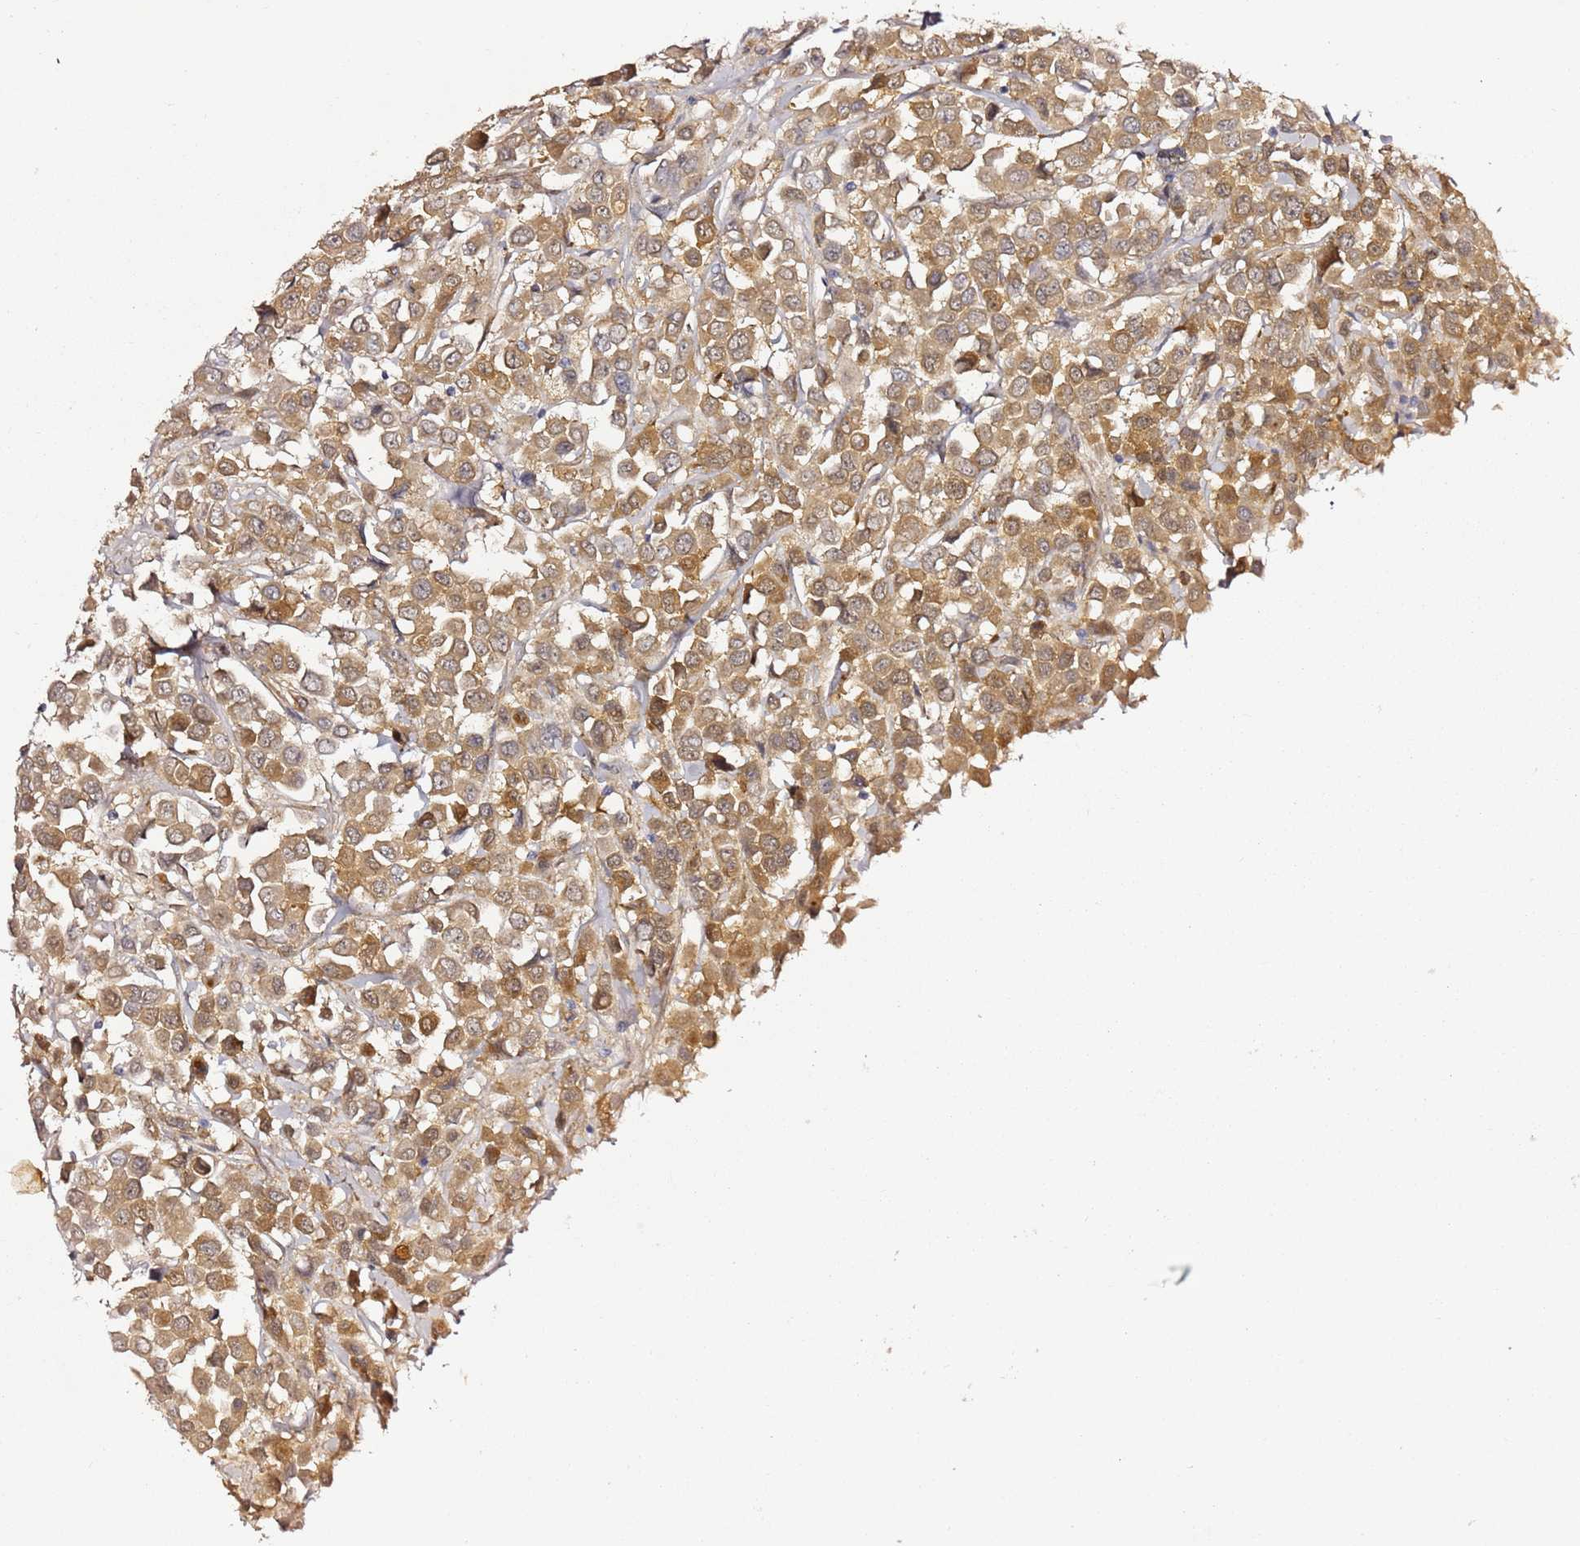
{"staining": {"intensity": "moderate", "quantity": ">75%", "location": "cytoplasmic/membranous"}, "tissue": "breast cancer", "cell_type": "Tumor cells", "image_type": "cancer", "snomed": [{"axis": "morphology", "description": "Duct carcinoma"}, {"axis": "topography", "description": "Breast"}], "caption": "A brown stain labels moderate cytoplasmic/membranous expression of a protein in human breast infiltrating ductal carcinoma tumor cells.", "gene": "EPS8L1", "patient": {"sex": "female", "age": 61}}